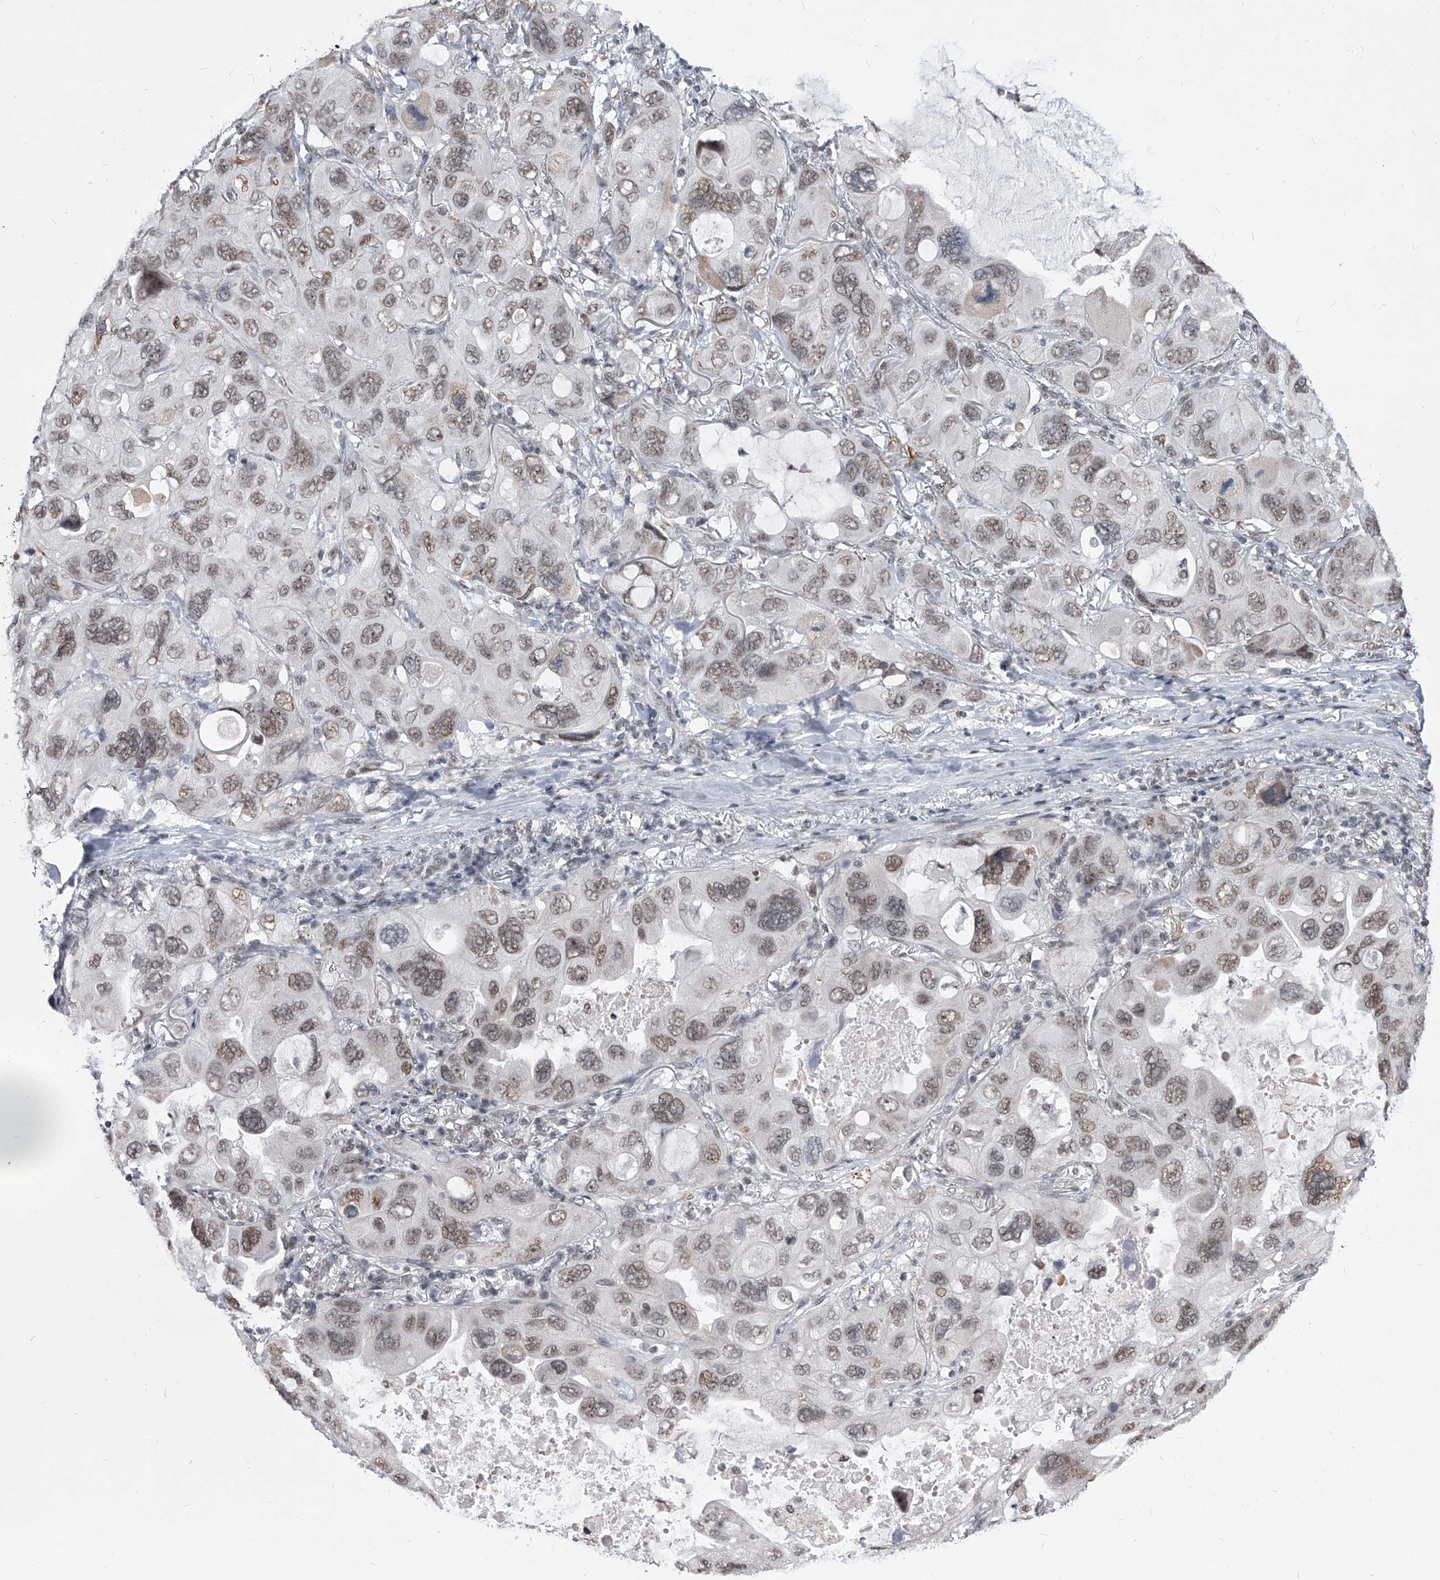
{"staining": {"intensity": "moderate", "quantity": ">75%", "location": "nuclear"}, "tissue": "lung cancer", "cell_type": "Tumor cells", "image_type": "cancer", "snomed": [{"axis": "morphology", "description": "Squamous cell carcinoma, NOS"}, {"axis": "topography", "description": "Lung"}], "caption": "Squamous cell carcinoma (lung) stained with IHC exhibits moderate nuclear positivity in approximately >75% of tumor cells.", "gene": "PPIL4", "patient": {"sex": "female", "age": 73}}